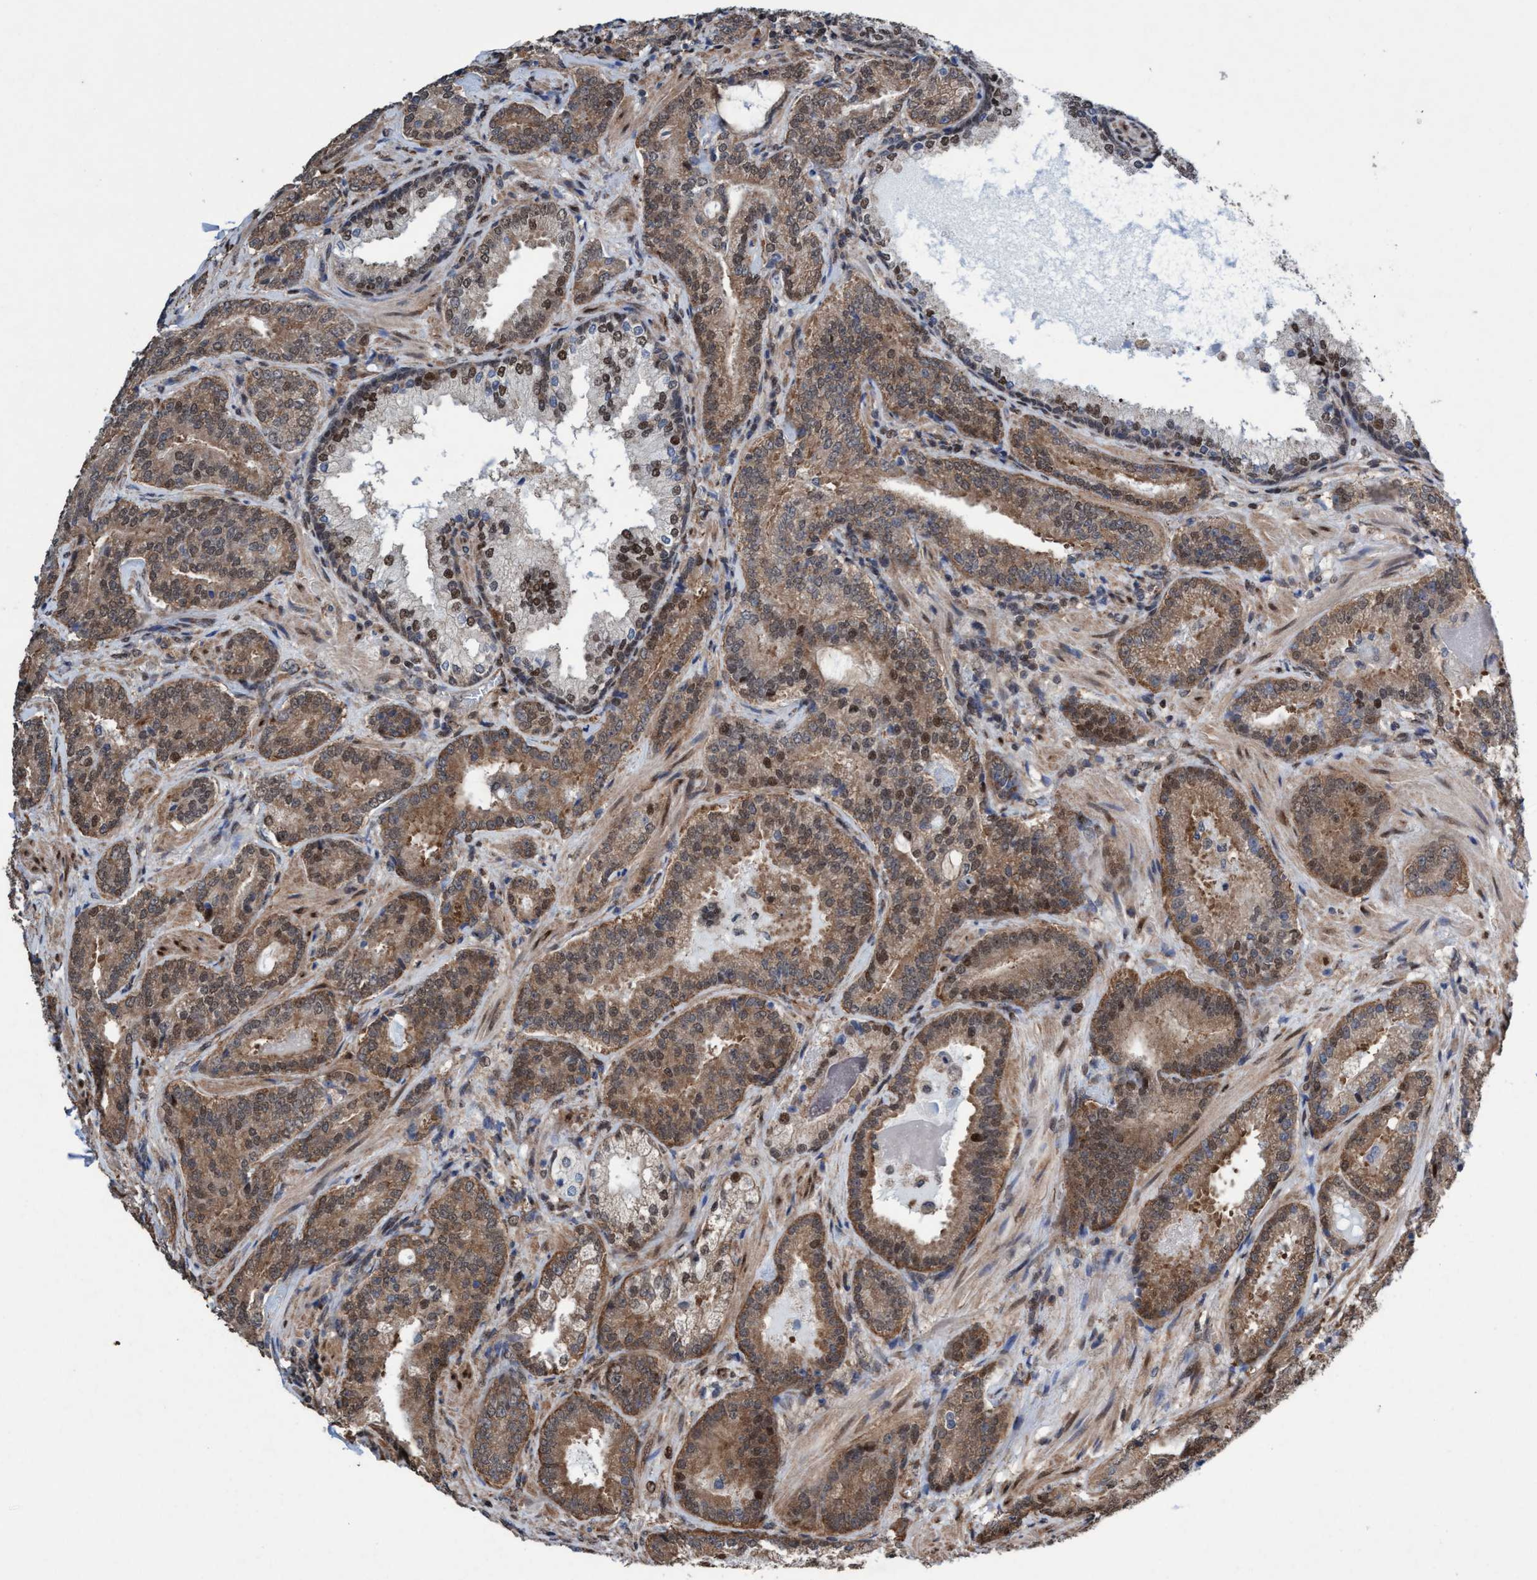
{"staining": {"intensity": "moderate", "quantity": ">75%", "location": "cytoplasmic/membranous,nuclear"}, "tissue": "prostate cancer", "cell_type": "Tumor cells", "image_type": "cancer", "snomed": [{"axis": "morphology", "description": "Adenocarcinoma, Low grade"}, {"axis": "topography", "description": "Prostate"}], "caption": "Human prostate cancer (adenocarcinoma (low-grade)) stained for a protein (brown) reveals moderate cytoplasmic/membranous and nuclear positive staining in approximately >75% of tumor cells.", "gene": "METAP2", "patient": {"sex": "male", "age": 51}}